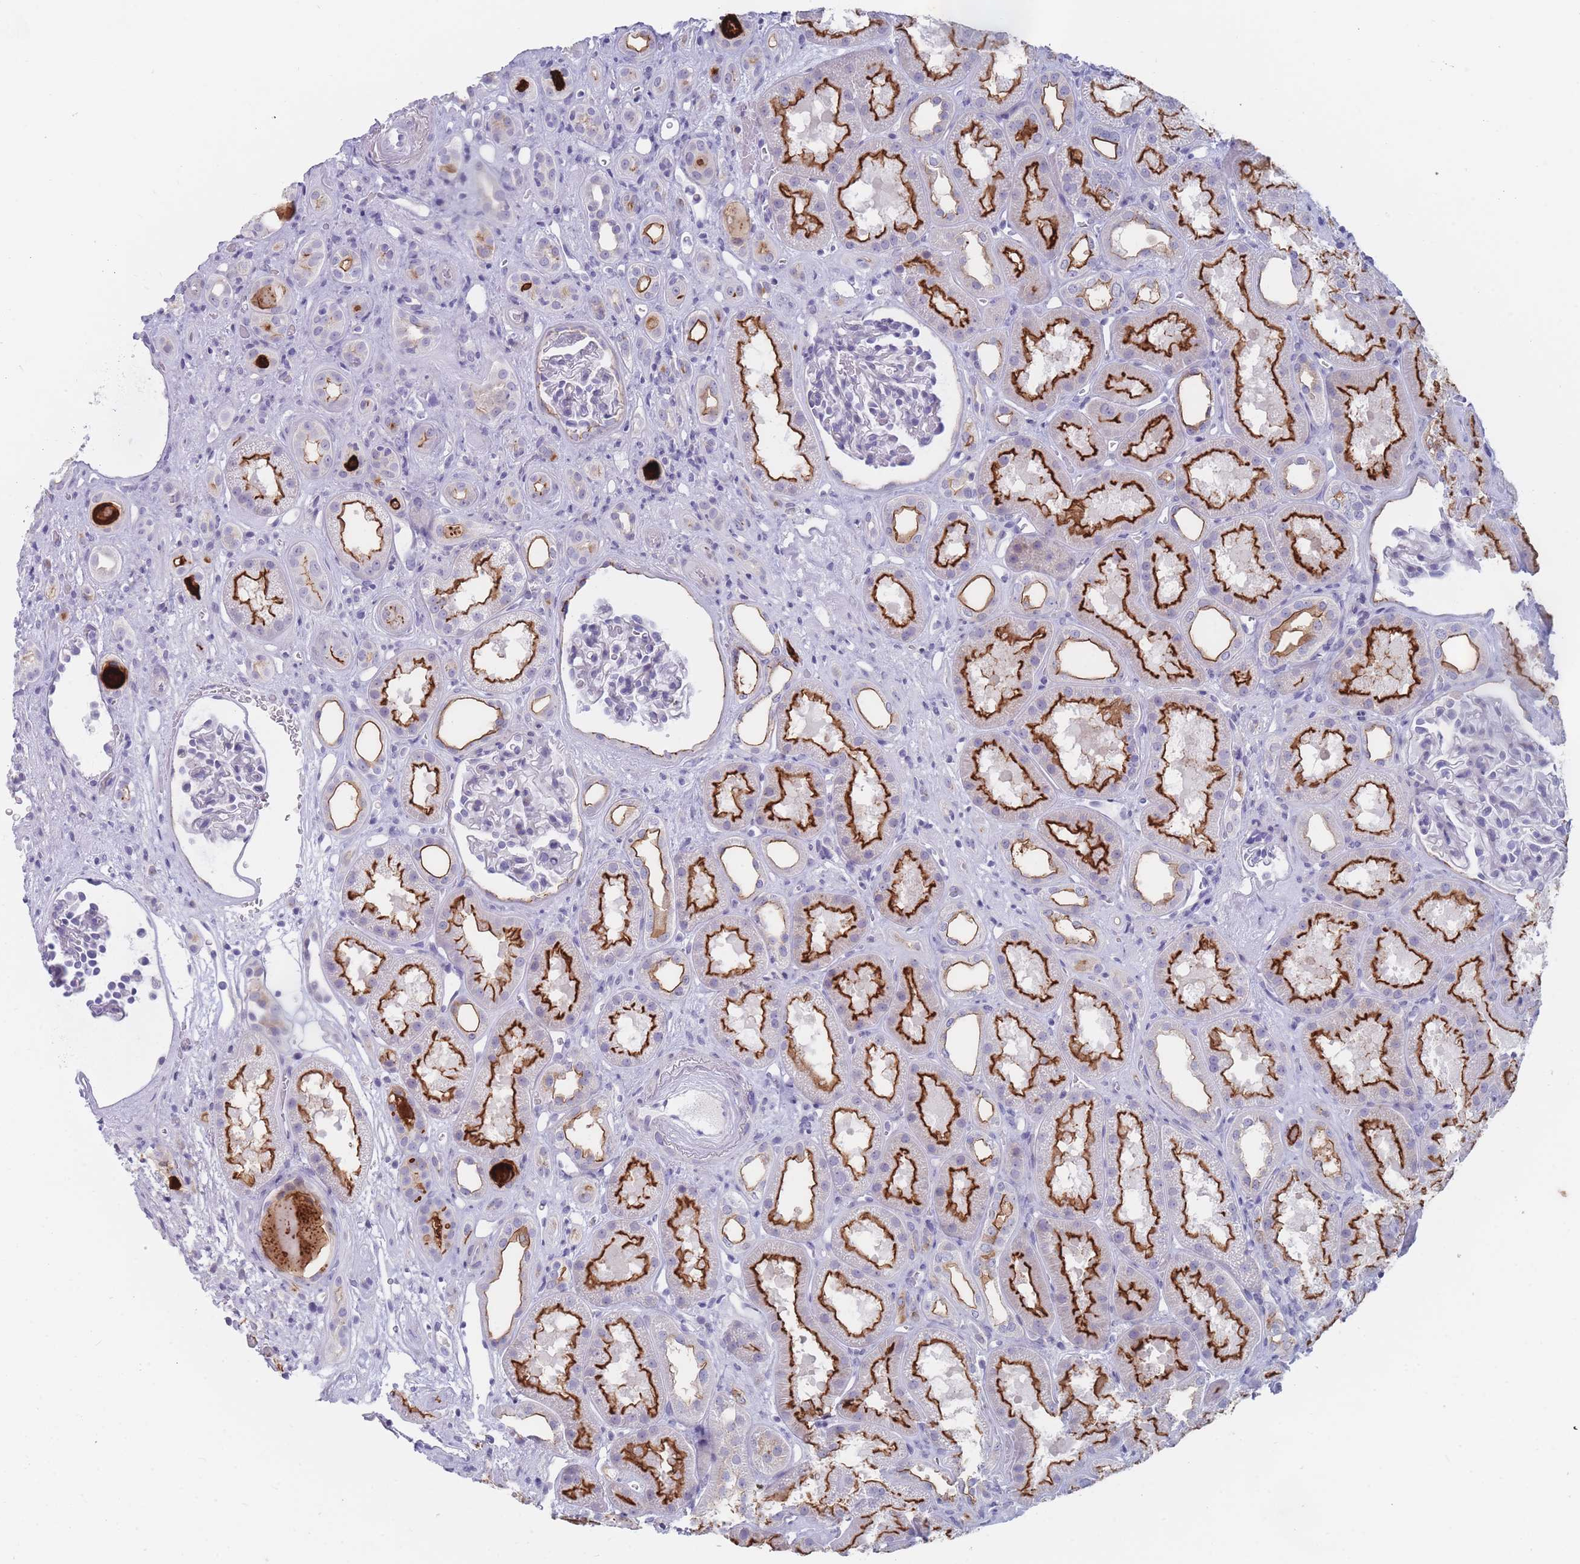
{"staining": {"intensity": "negative", "quantity": "none", "location": "none"}, "tissue": "kidney", "cell_type": "Cells in glomeruli", "image_type": "normal", "snomed": [{"axis": "morphology", "description": "Normal tissue, NOS"}, {"axis": "topography", "description": "Kidney"}], "caption": "Immunohistochemistry histopathology image of unremarkable kidney: kidney stained with DAB (3,3'-diaminobenzidine) displays no significant protein staining in cells in glomeruli. Nuclei are stained in blue.", "gene": "PIGU", "patient": {"sex": "male", "age": 61}}